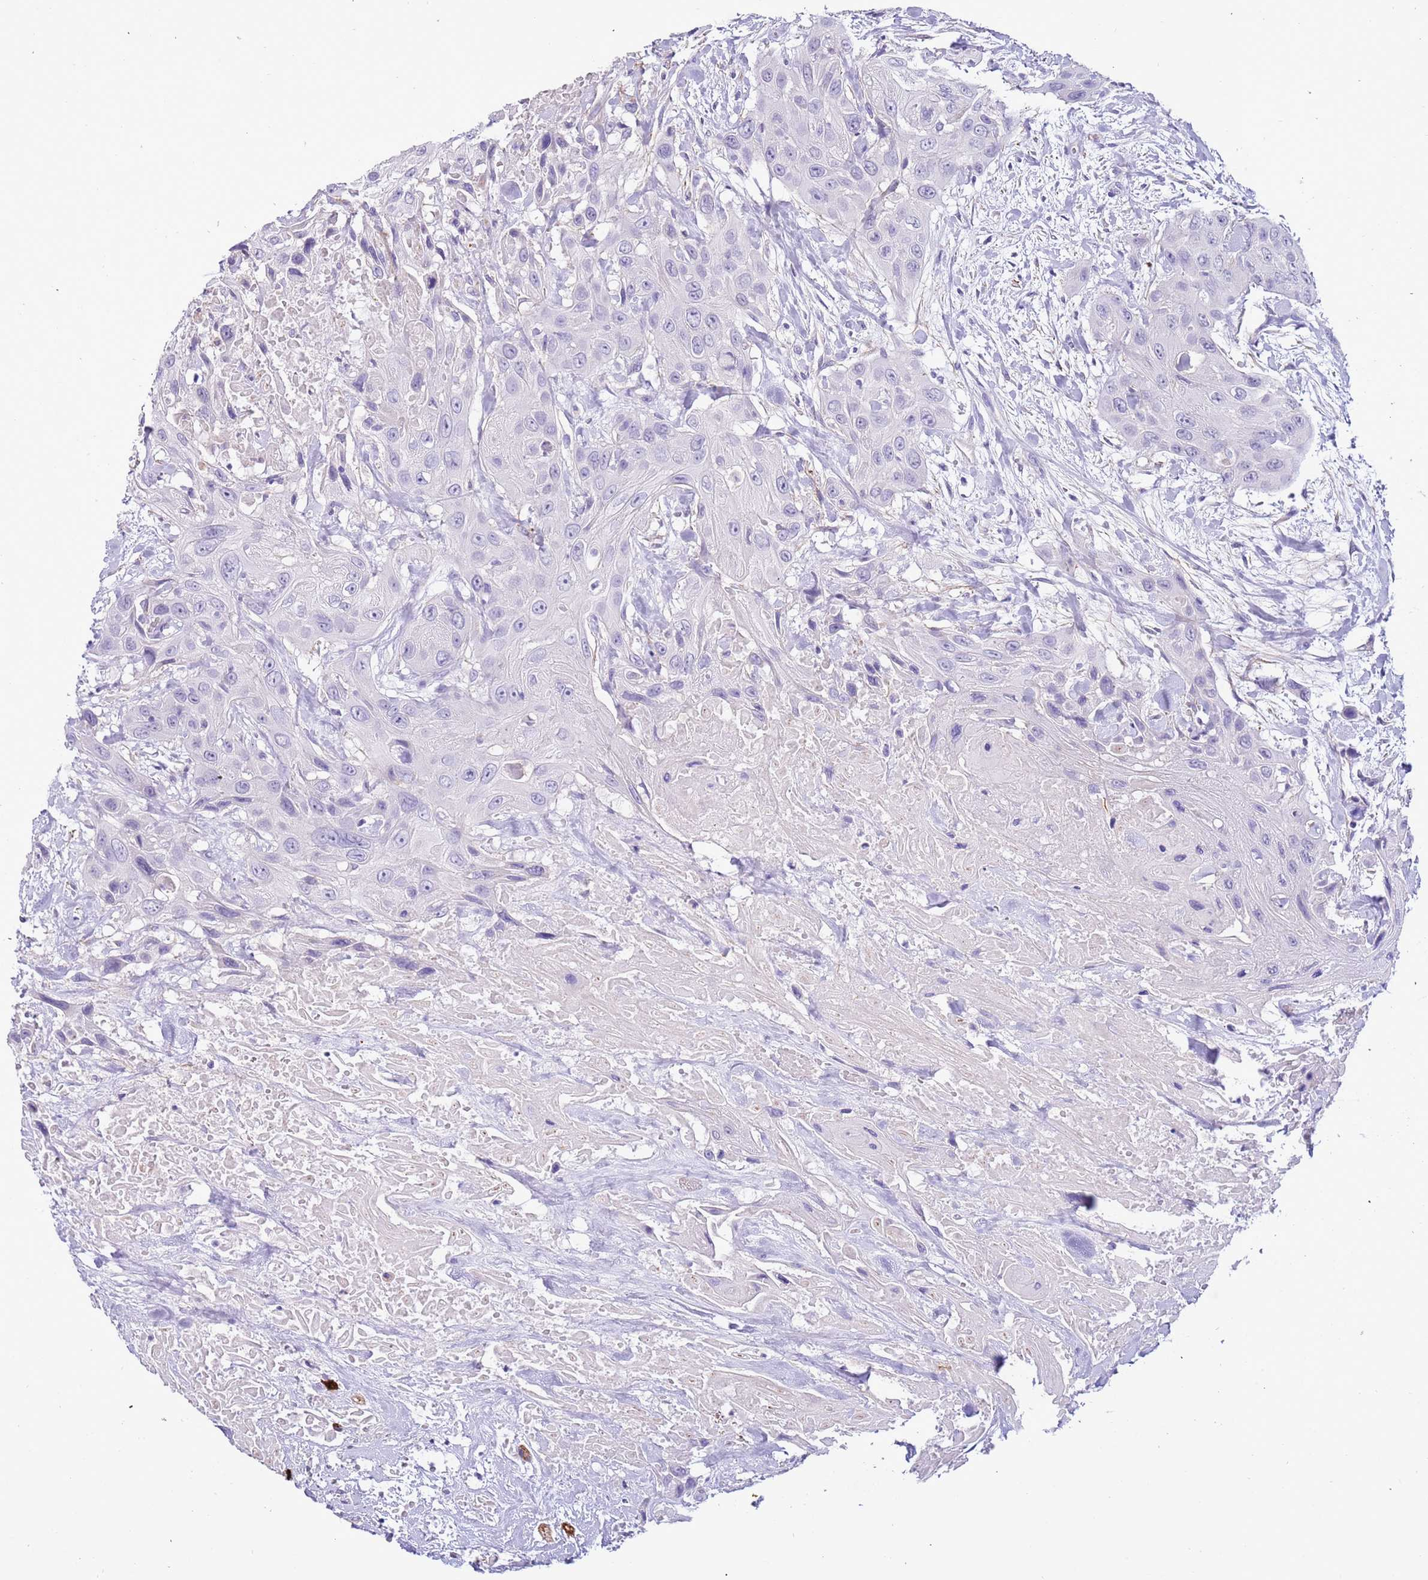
{"staining": {"intensity": "negative", "quantity": "none", "location": "none"}, "tissue": "head and neck cancer", "cell_type": "Tumor cells", "image_type": "cancer", "snomed": [{"axis": "morphology", "description": "Squamous cell carcinoma, NOS"}, {"axis": "topography", "description": "Head-Neck"}], "caption": "There is no significant staining in tumor cells of squamous cell carcinoma (head and neck). (Immunohistochemistry (ihc), brightfield microscopy, high magnification).", "gene": "PCGF2", "patient": {"sex": "male", "age": 81}}